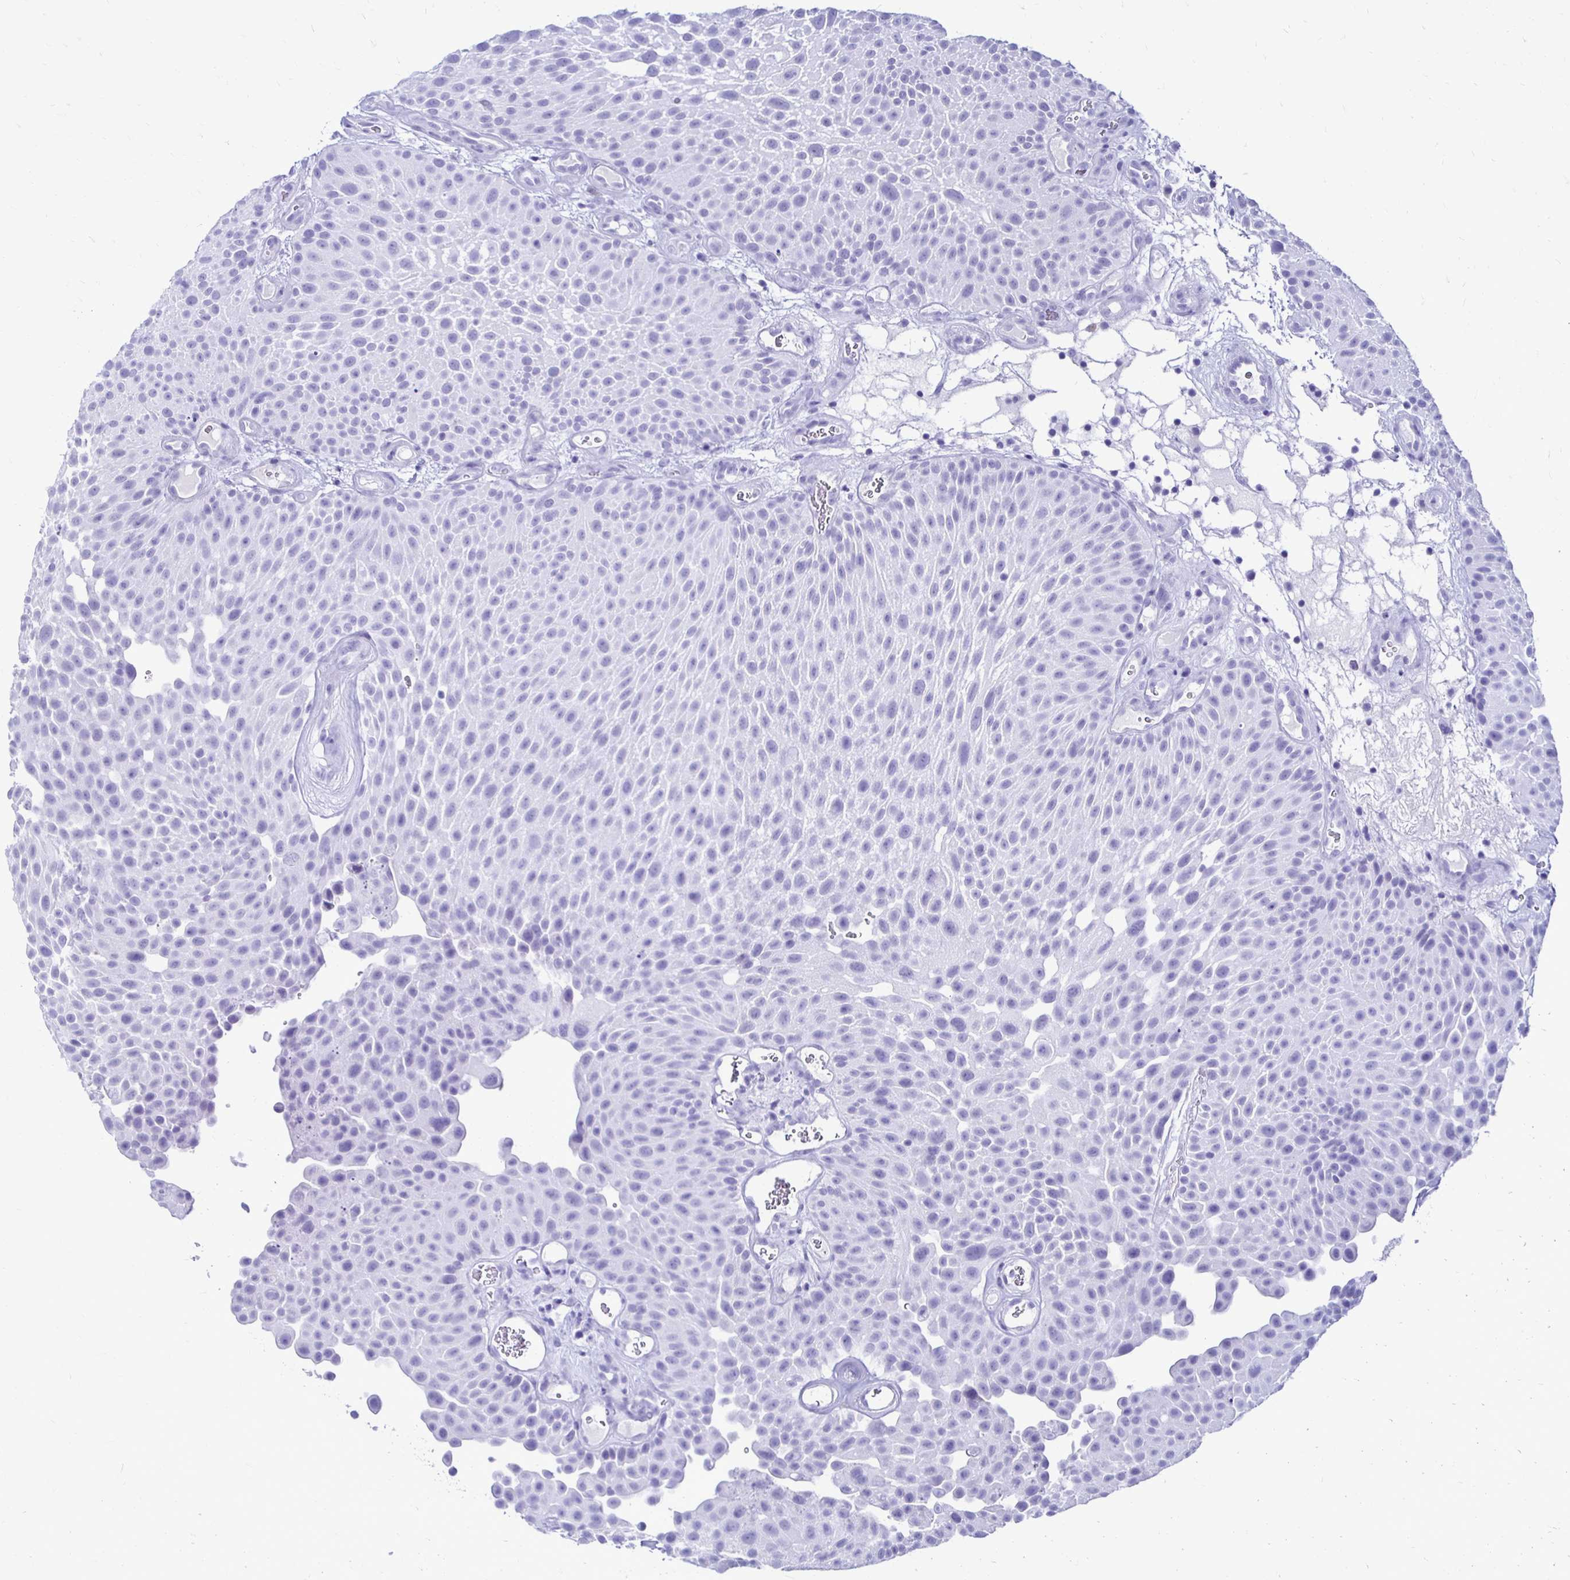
{"staining": {"intensity": "negative", "quantity": "none", "location": "none"}, "tissue": "urothelial cancer", "cell_type": "Tumor cells", "image_type": "cancer", "snomed": [{"axis": "morphology", "description": "Urothelial carcinoma, Low grade"}, {"axis": "topography", "description": "Urinary bladder"}], "caption": "The micrograph reveals no significant expression in tumor cells of urothelial cancer. The staining is performed using DAB brown chromogen with nuclei counter-stained in using hematoxylin.", "gene": "CST5", "patient": {"sex": "male", "age": 72}}